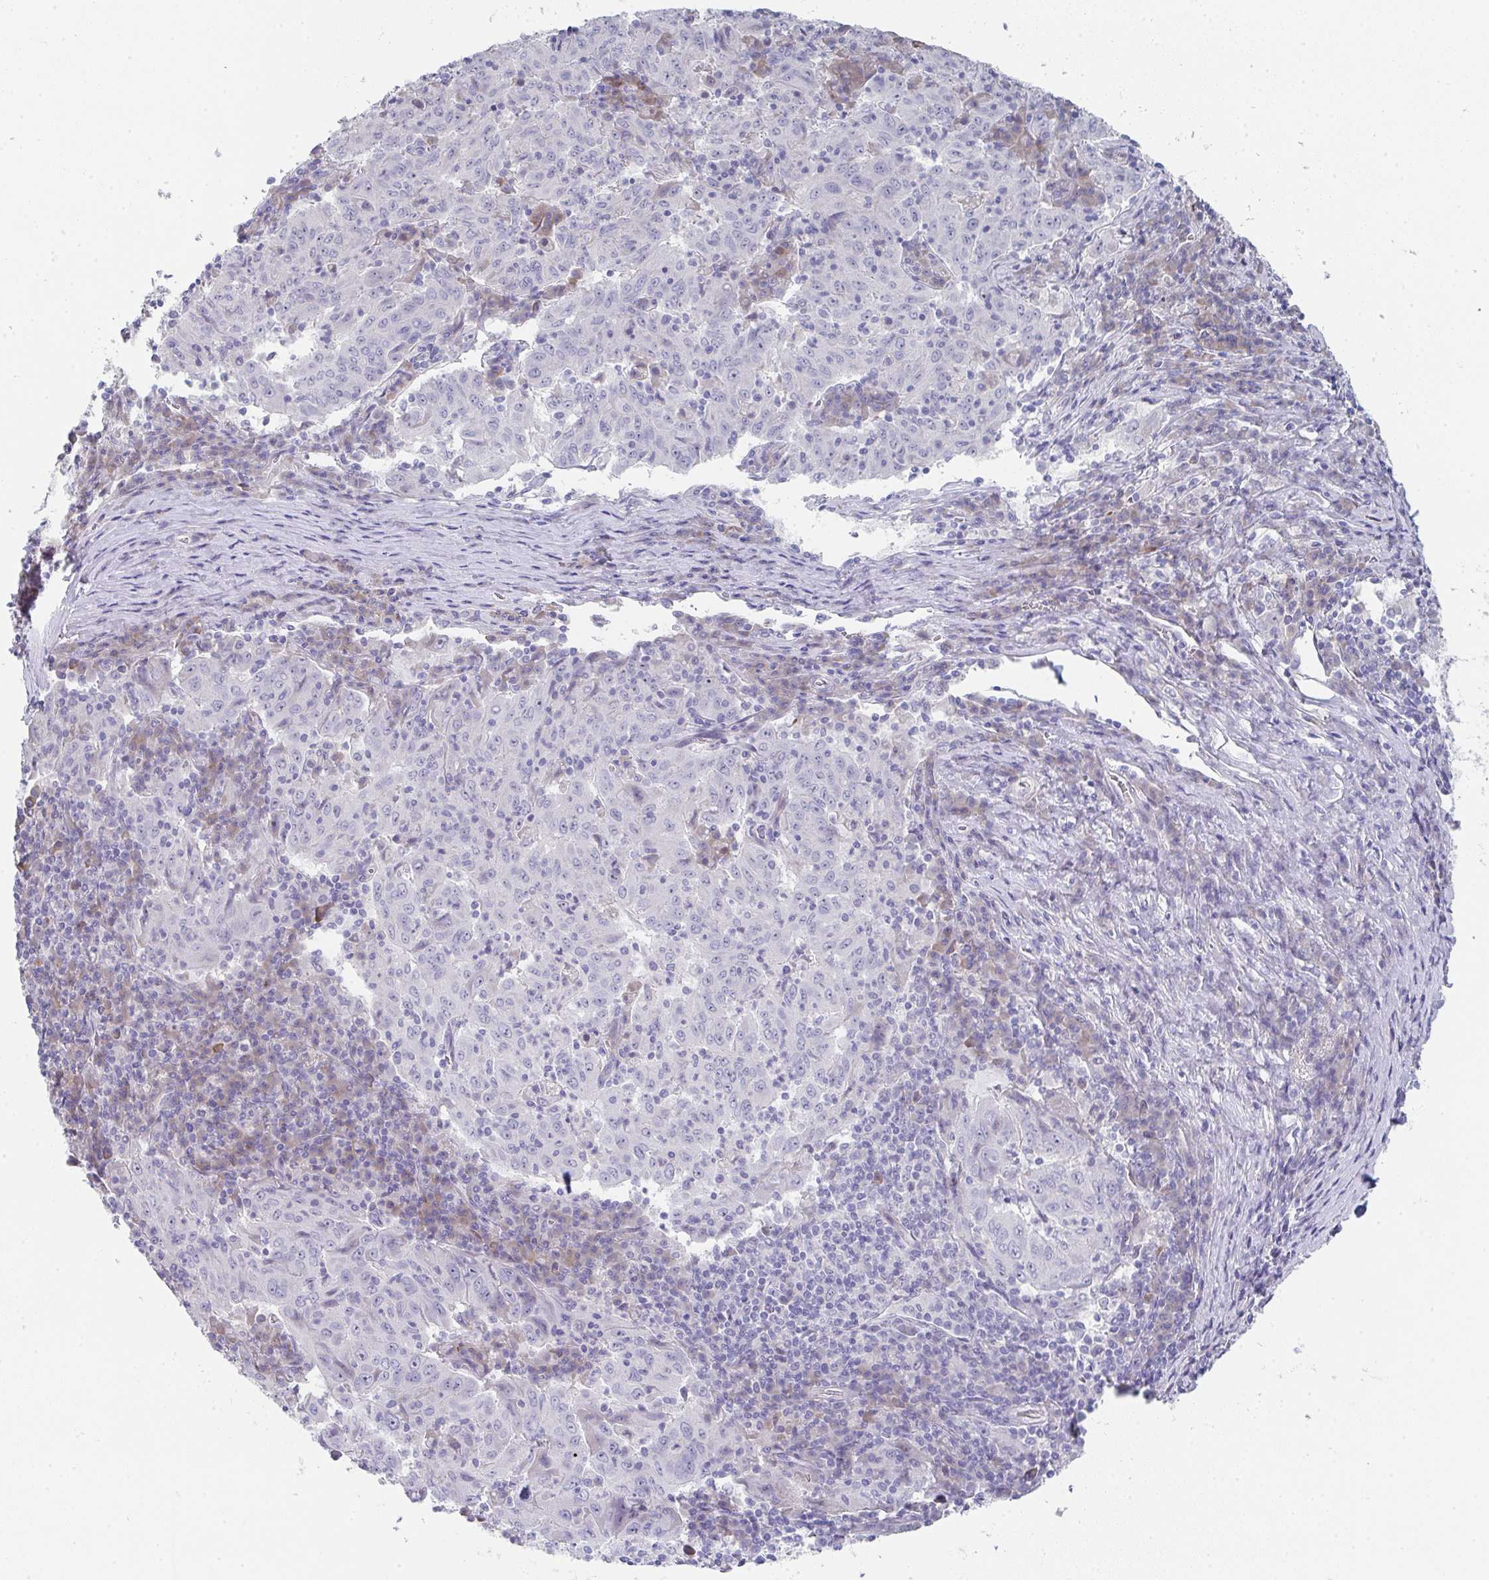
{"staining": {"intensity": "negative", "quantity": "none", "location": "none"}, "tissue": "pancreatic cancer", "cell_type": "Tumor cells", "image_type": "cancer", "snomed": [{"axis": "morphology", "description": "Adenocarcinoma, NOS"}, {"axis": "topography", "description": "Pancreas"}], "caption": "This is a histopathology image of IHC staining of pancreatic adenocarcinoma, which shows no staining in tumor cells.", "gene": "NOXRED1", "patient": {"sex": "male", "age": 63}}